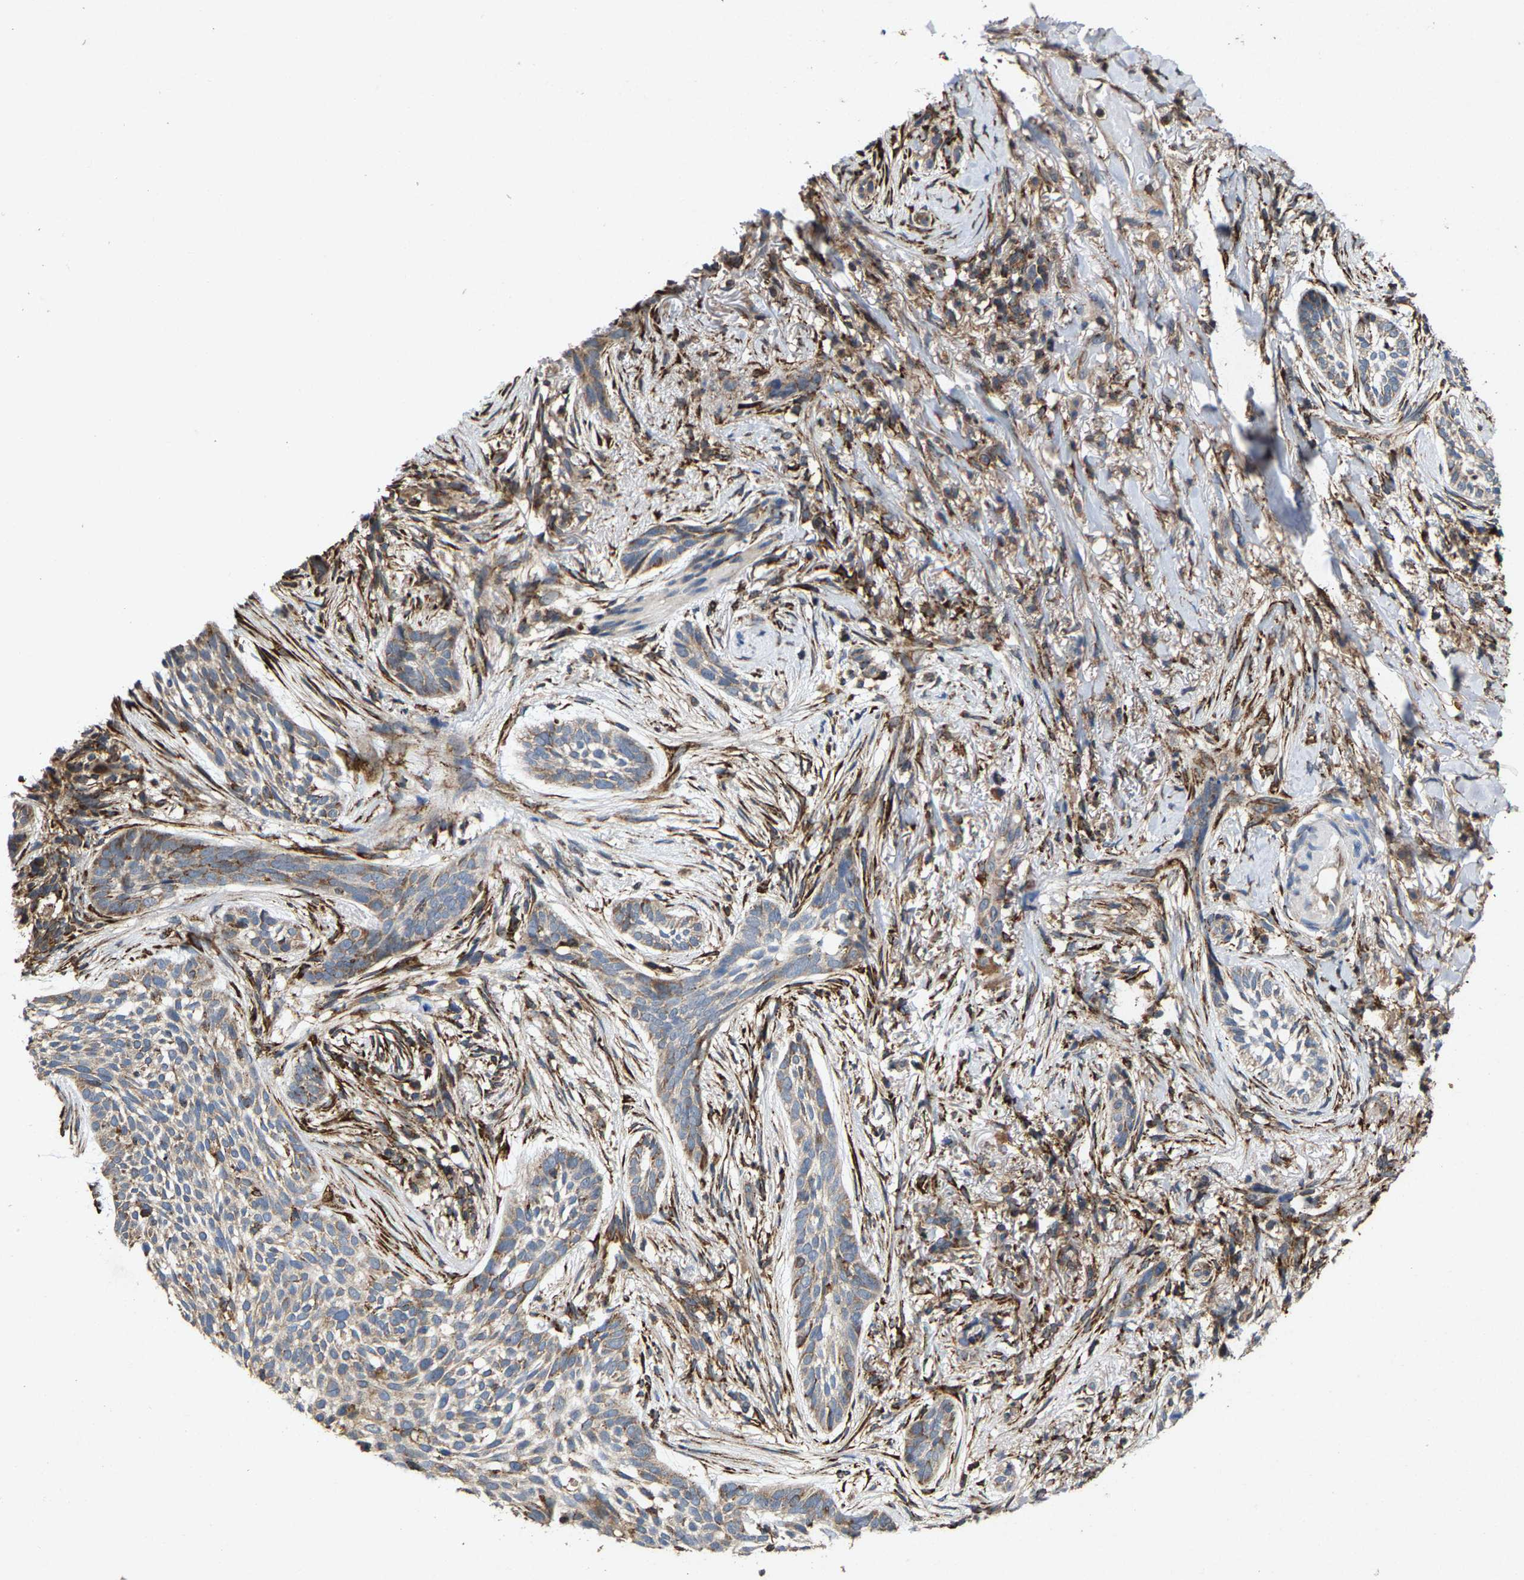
{"staining": {"intensity": "weak", "quantity": "25%-75%", "location": "cytoplasmic/membranous"}, "tissue": "skin cancer", "cell_type": "Tumor cells", "image_type": "cancer", "snomed": [{"axis": "morphology", "description": "Basal cell carcinoma"}, {"axis": "topography", "description": "Skin"}], "caption": "This is a histology image of immunohistochemistry (IHC) staining of skin basal cell carcinoma, which shows weak positivity in the cytoplasmic/membranous of tumor cells.", "gene": "FGD3", "patient": {"sex": "female", "age": 88}}